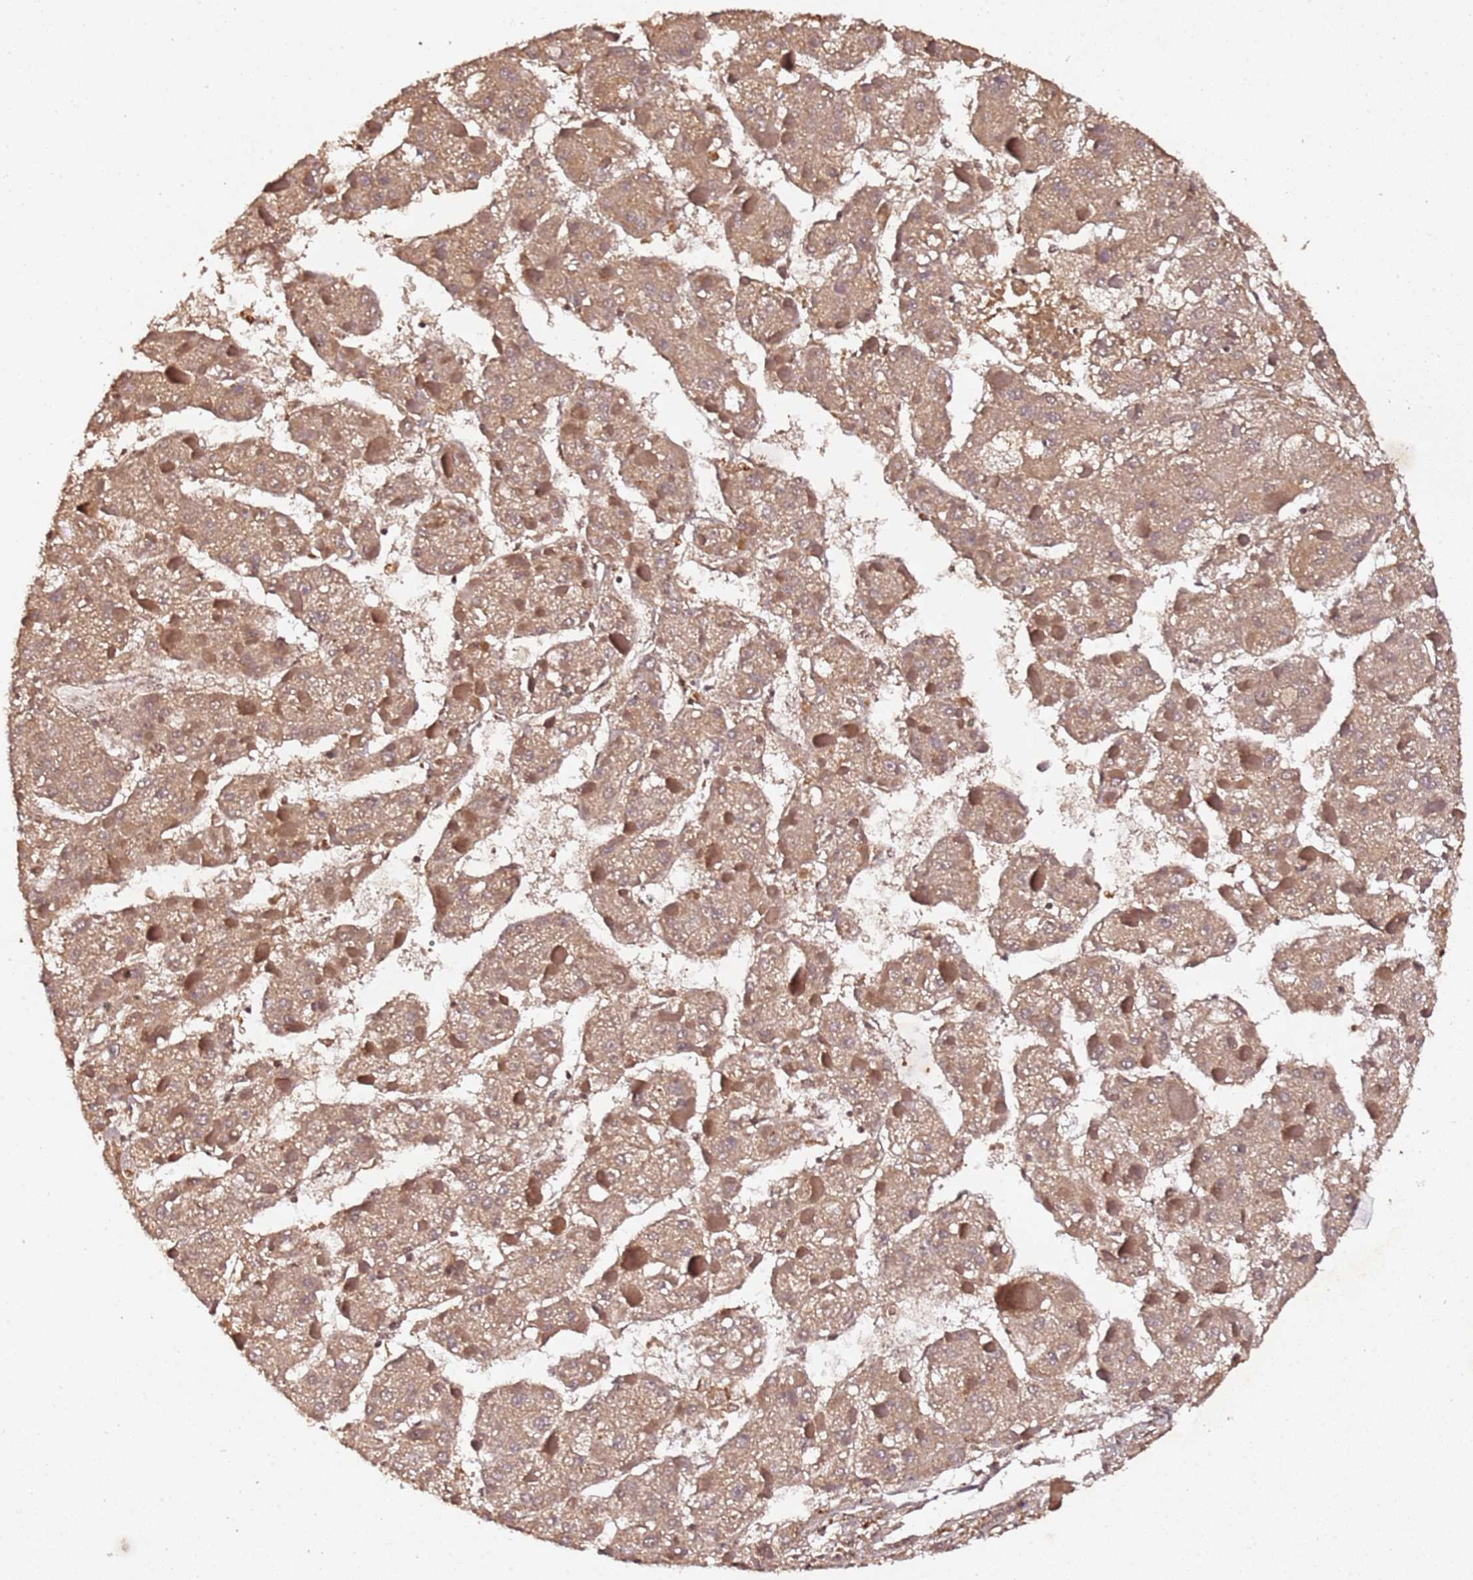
{"staining": {"intensity": "moderate", "quantity": ">75%", "location": "cytoplasmic/membranous"}, "tissue": "liver cancer", "cell_type": "Tumor cells", "image_type": "cancer", "snomed": [{"axis": "morphology", "description": "Carcinoma, Hepatocellular, NOS"}, {"axis": "topography", "description": "Liver"}], "caption": "Hepatocellular carcinoma (liver) stained with DAB immunohistochemistry (IHC) demonstrates medium levels of moderate cytoplasmic/membranous staining in approximately >75% of tumor cells.", "gene": "COL1A2", "patient": {"sex": "female", "age": 73}}